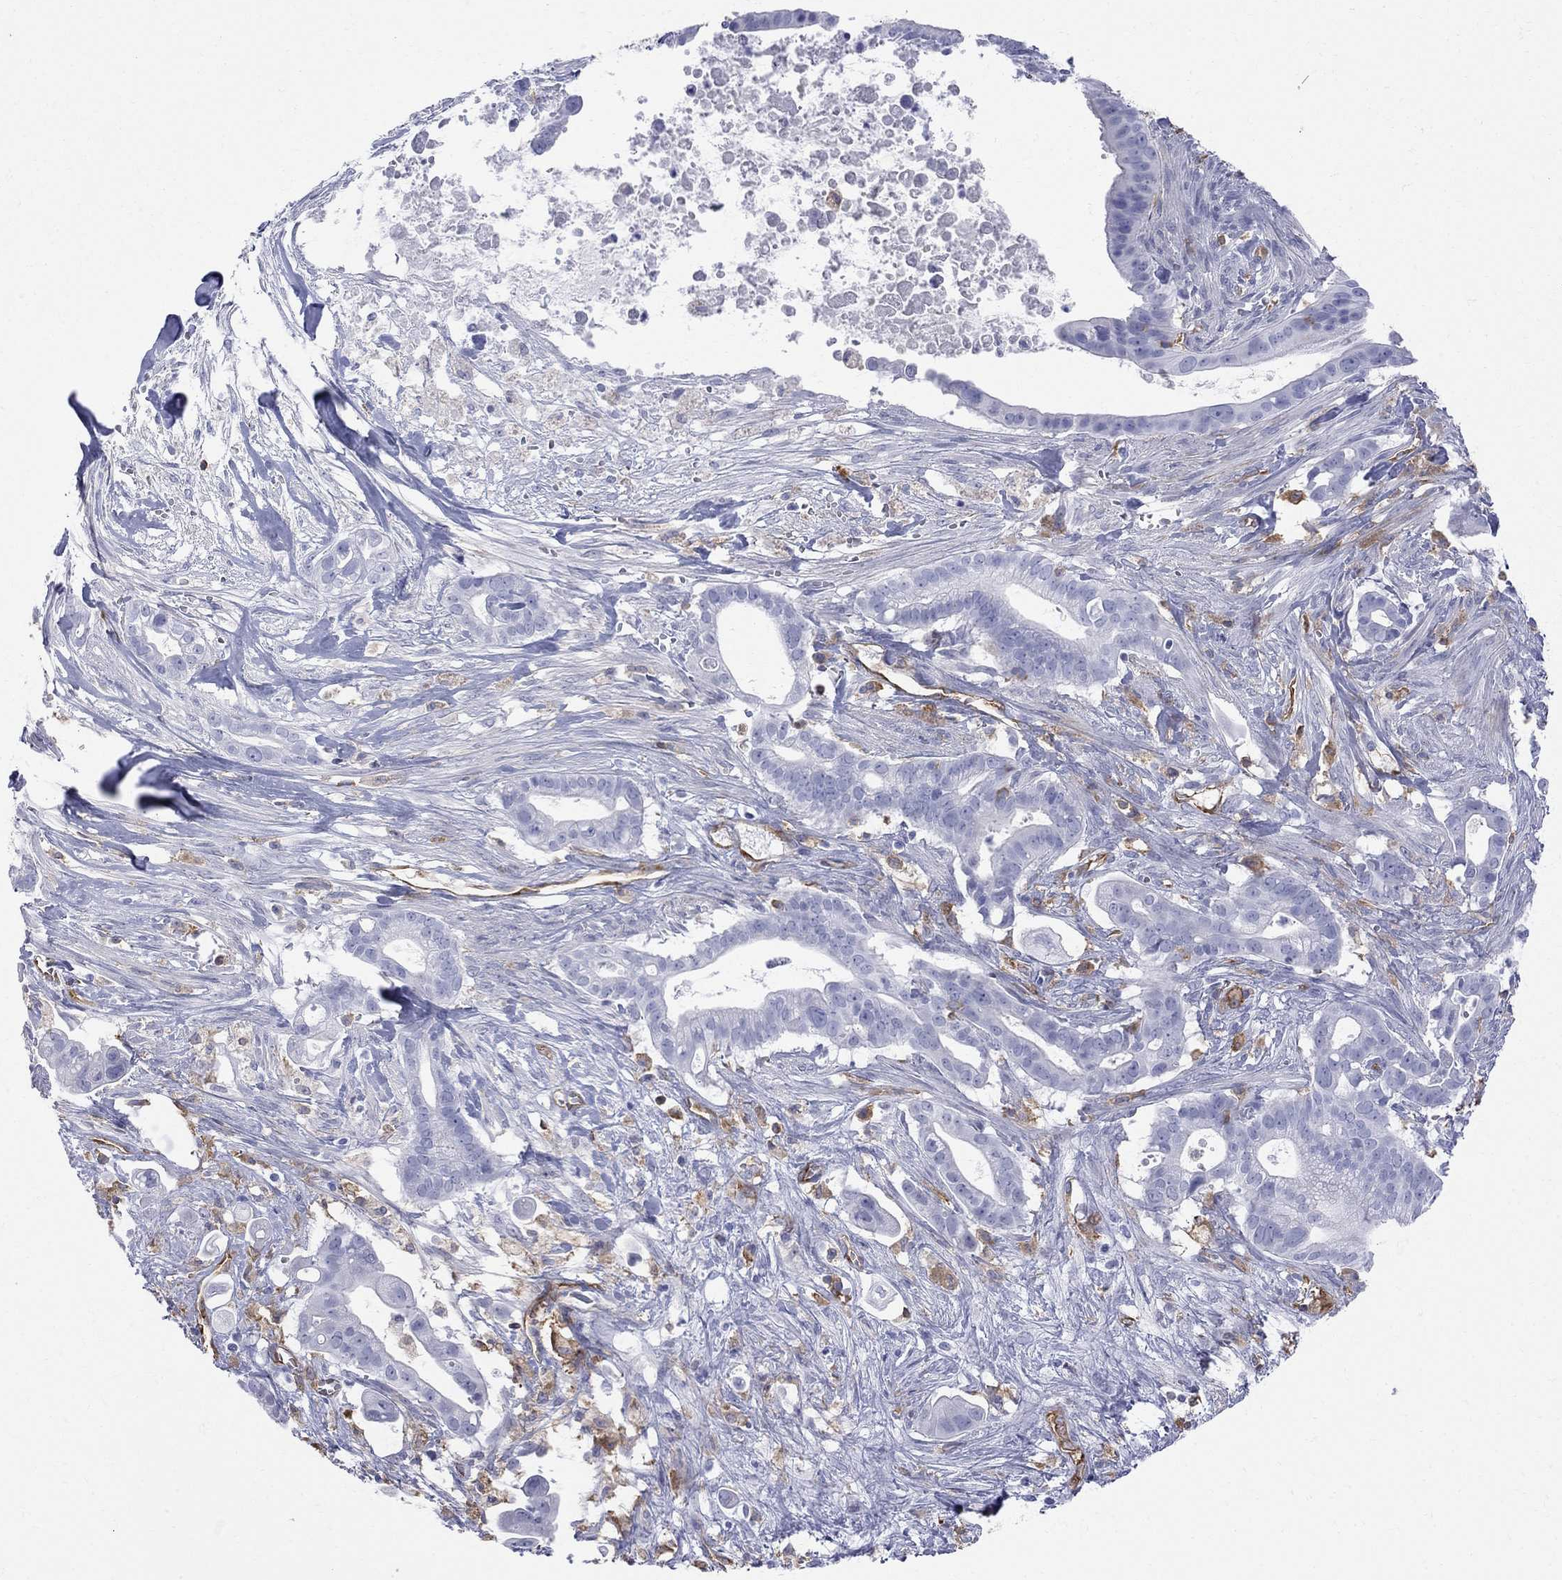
{"staining": {"intensity": "negative", "quantity": "none", "location": "none"}, "tissue": "pancreatic cancer", "cell_type": "Tumor cells", "image_type": "cancer", "snomed": [{"axis": "morphology", "description": "Adenocarcinoma, NOS"}, {"axis": "topography", "description": "Pancreas"}], "caption": "A photomicrograph of human pancreatic adenocarcinoma is negative for staining in tumor cells. (Immunohistochemistry, brightfield microscopy, high magnification).", "gene": "ABI3", "patient": {"sex": "male", "age": 61}}